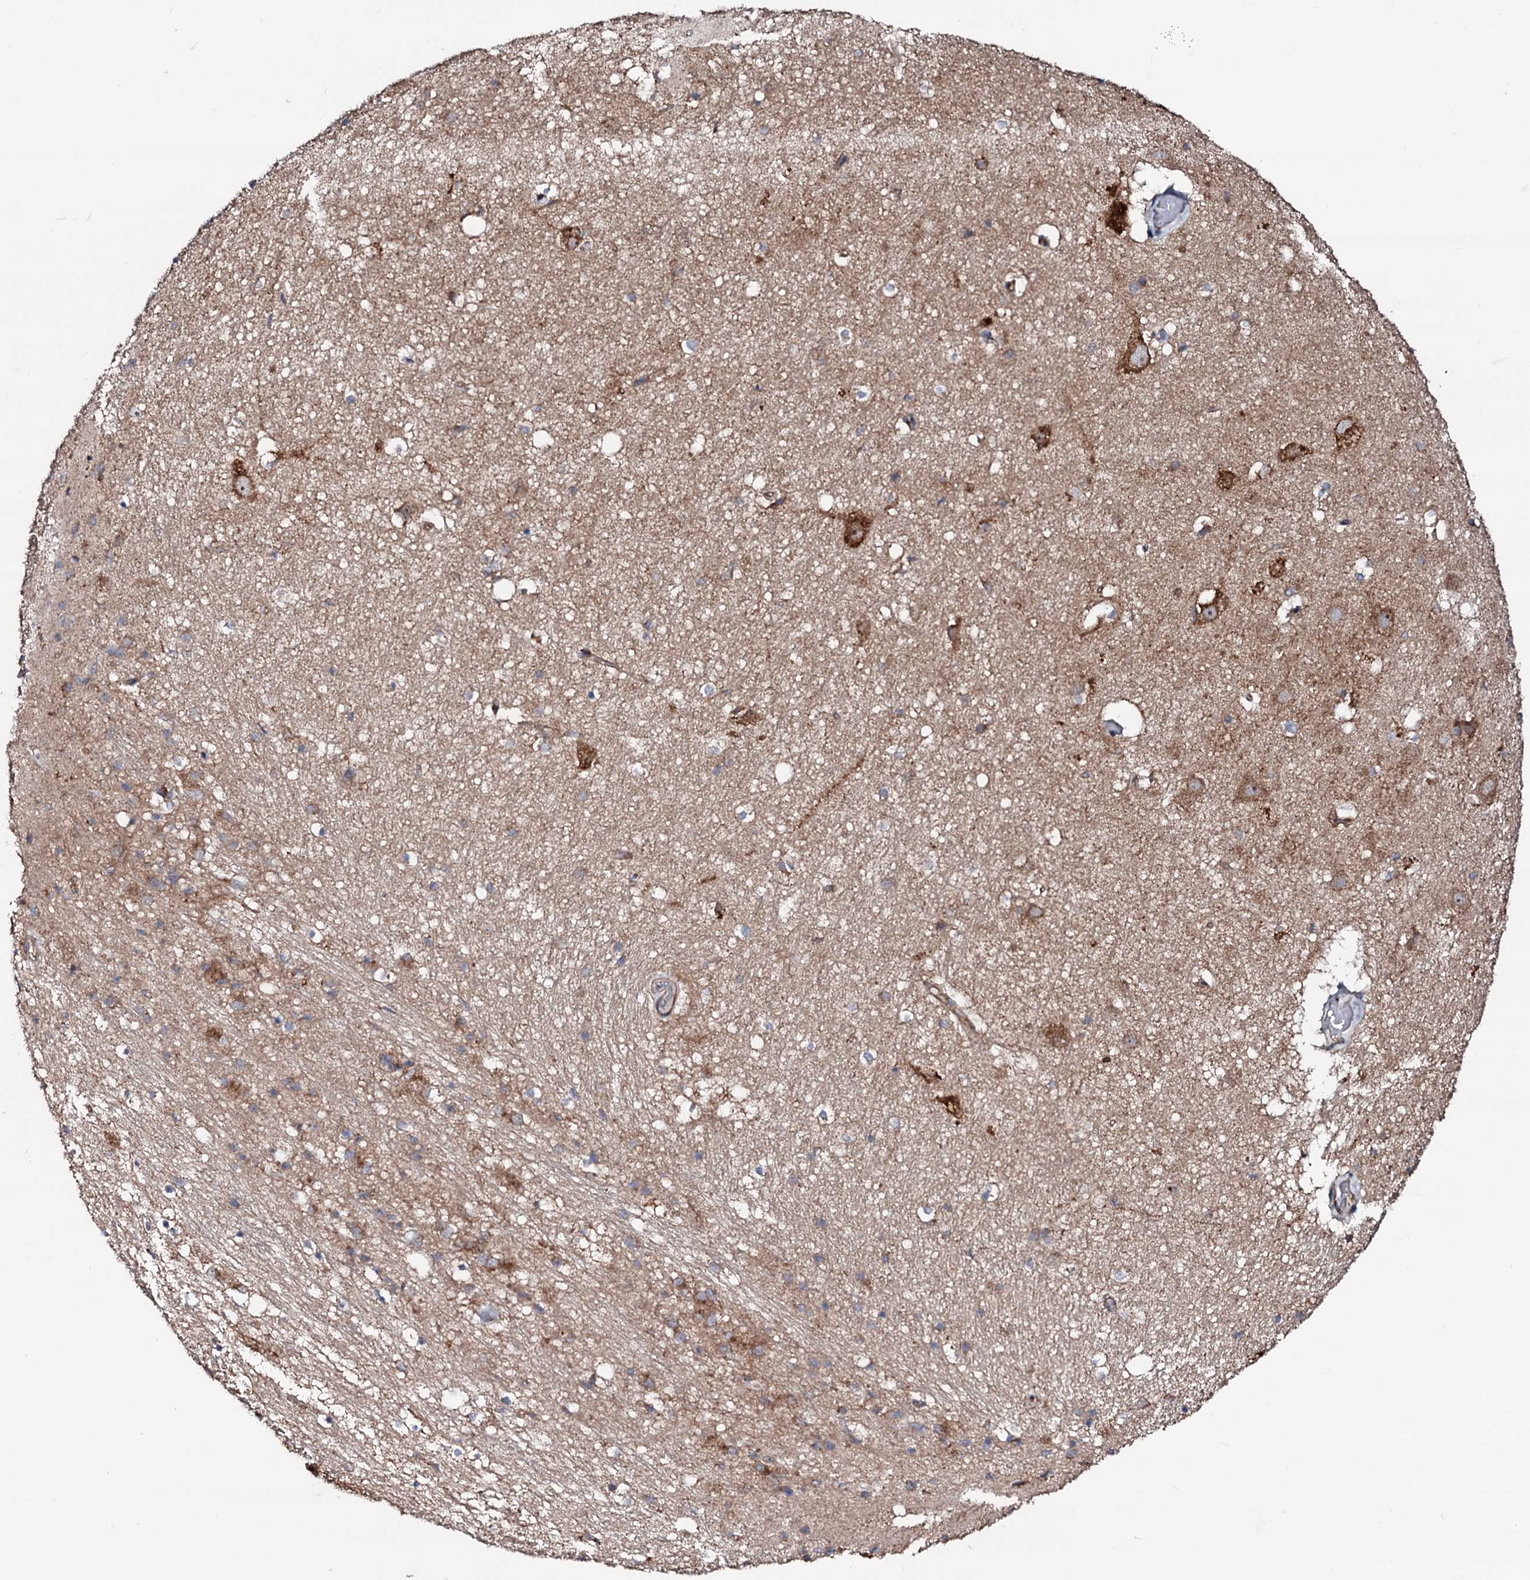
{"staining": {"intensity": "moderate", "quantity": "<25%", "location": "cytoplasmic/membranous"}, "tissue": "hippocampus", "cell_type": "Glial cells", "image_type": "normal", "snomed": [{"axis": "morphology", "description": "Normal tissue, NOS"}, {"axis": "topography", "description": "Hippocampus"}], "caption": "A histopathology image of human hippocampus stained for a protein shows moderate cytoplasmic/membranous brown staining in glial cells.", "gene": "ENSG00000256591", "patient": {"sex": "female", "age": 52}}